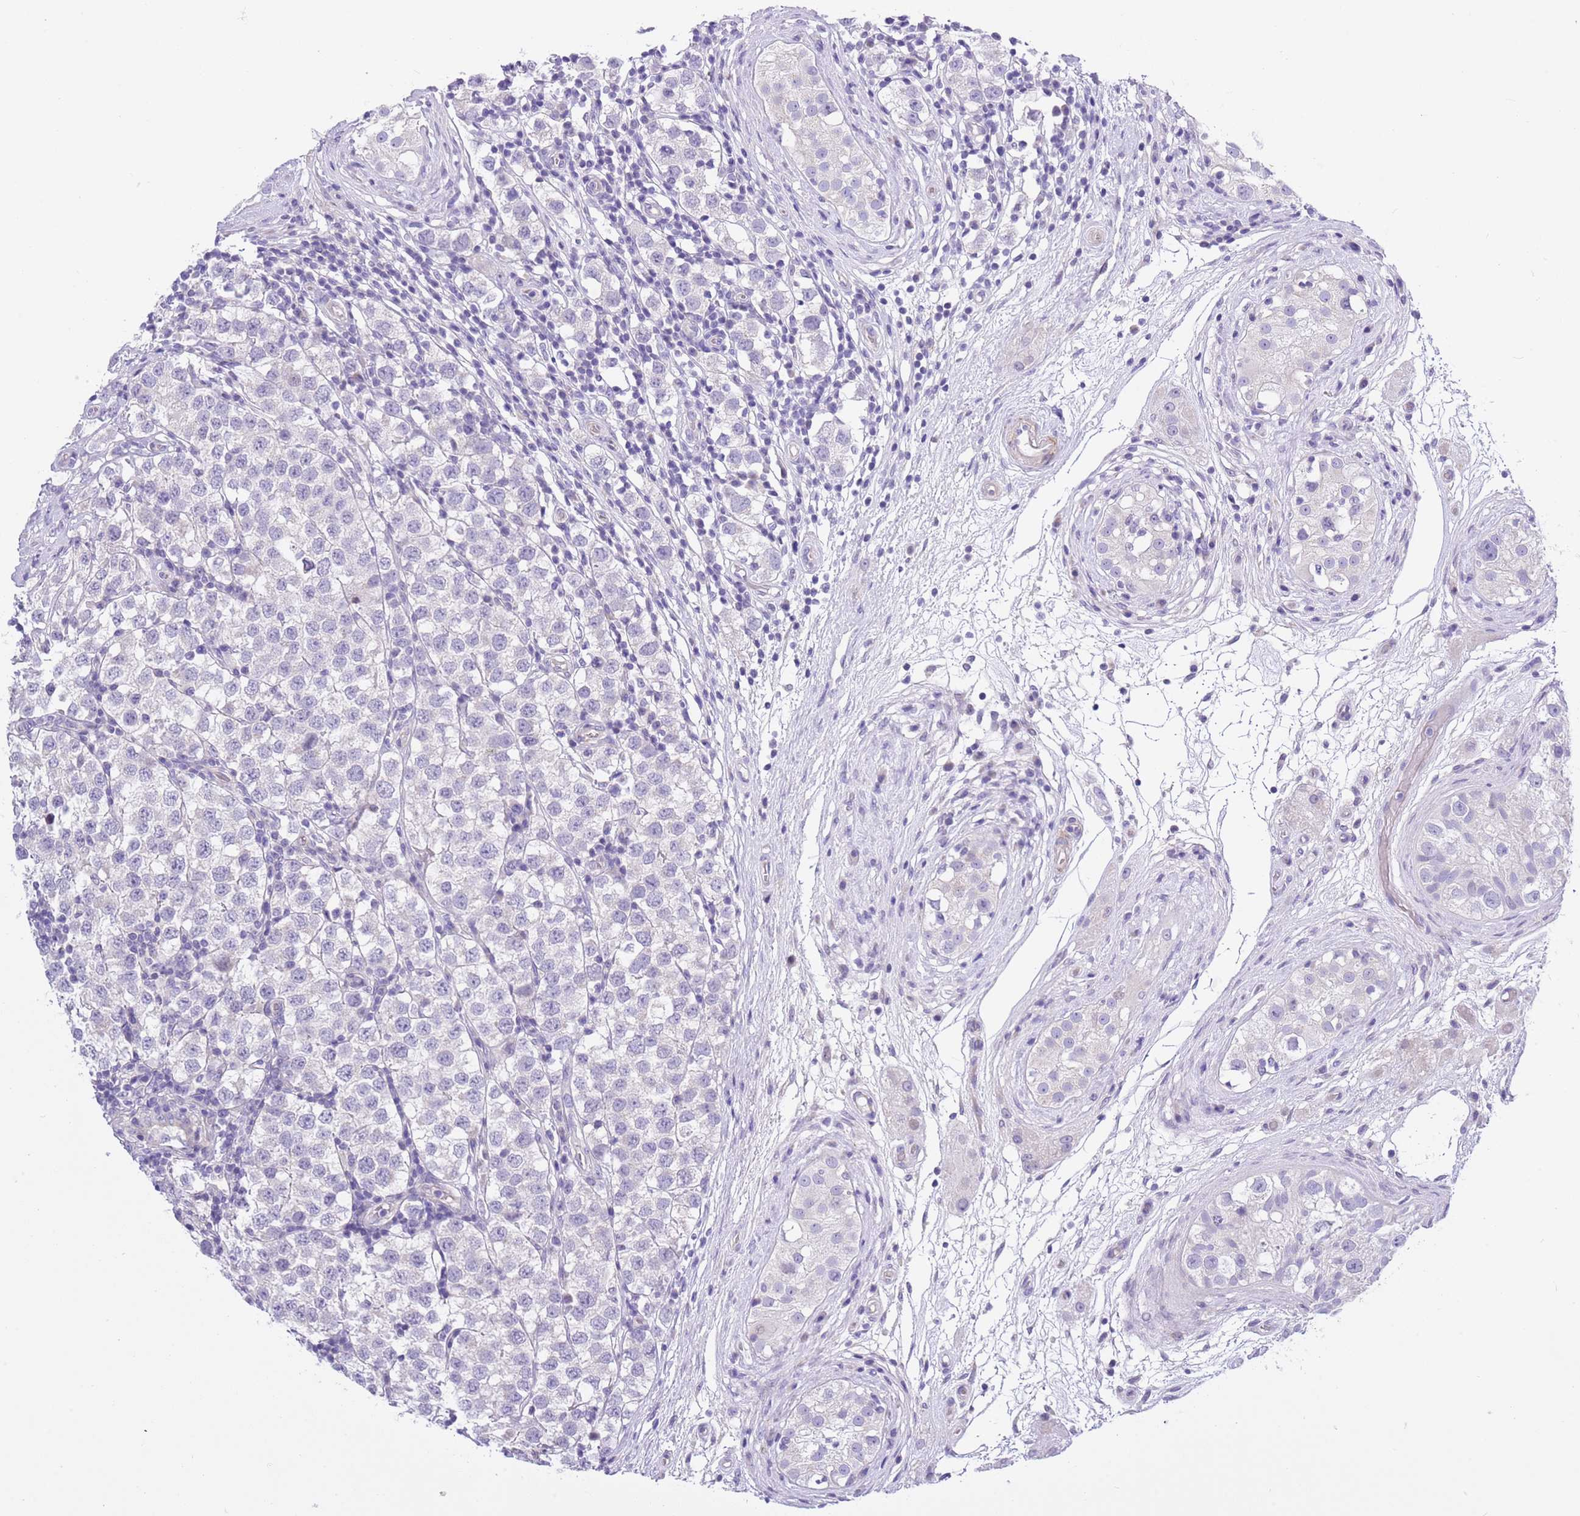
{"staining": {"intensity": "negative", "quantity": "none", "location": "none"}, "tissue": "testis cancer", "cell_type": "Tumor cells", "image_type": "cancer", "snomed": [{"axis": "morphology", "description": "Seminoma, NOS"}, {"axis": "topography", "description": "Testis"}], "caption": "Micrograph shows no protein positivity in tumor cells of testis cancer tissue. Brightfield microscopy of IHC stained with DAB (3,3'-diaminobenzidine) (brown) and hematoxylin (blue), captured at high magnification.", "gene": "NET1", "patient": {"sex": "male", "age": 34}}